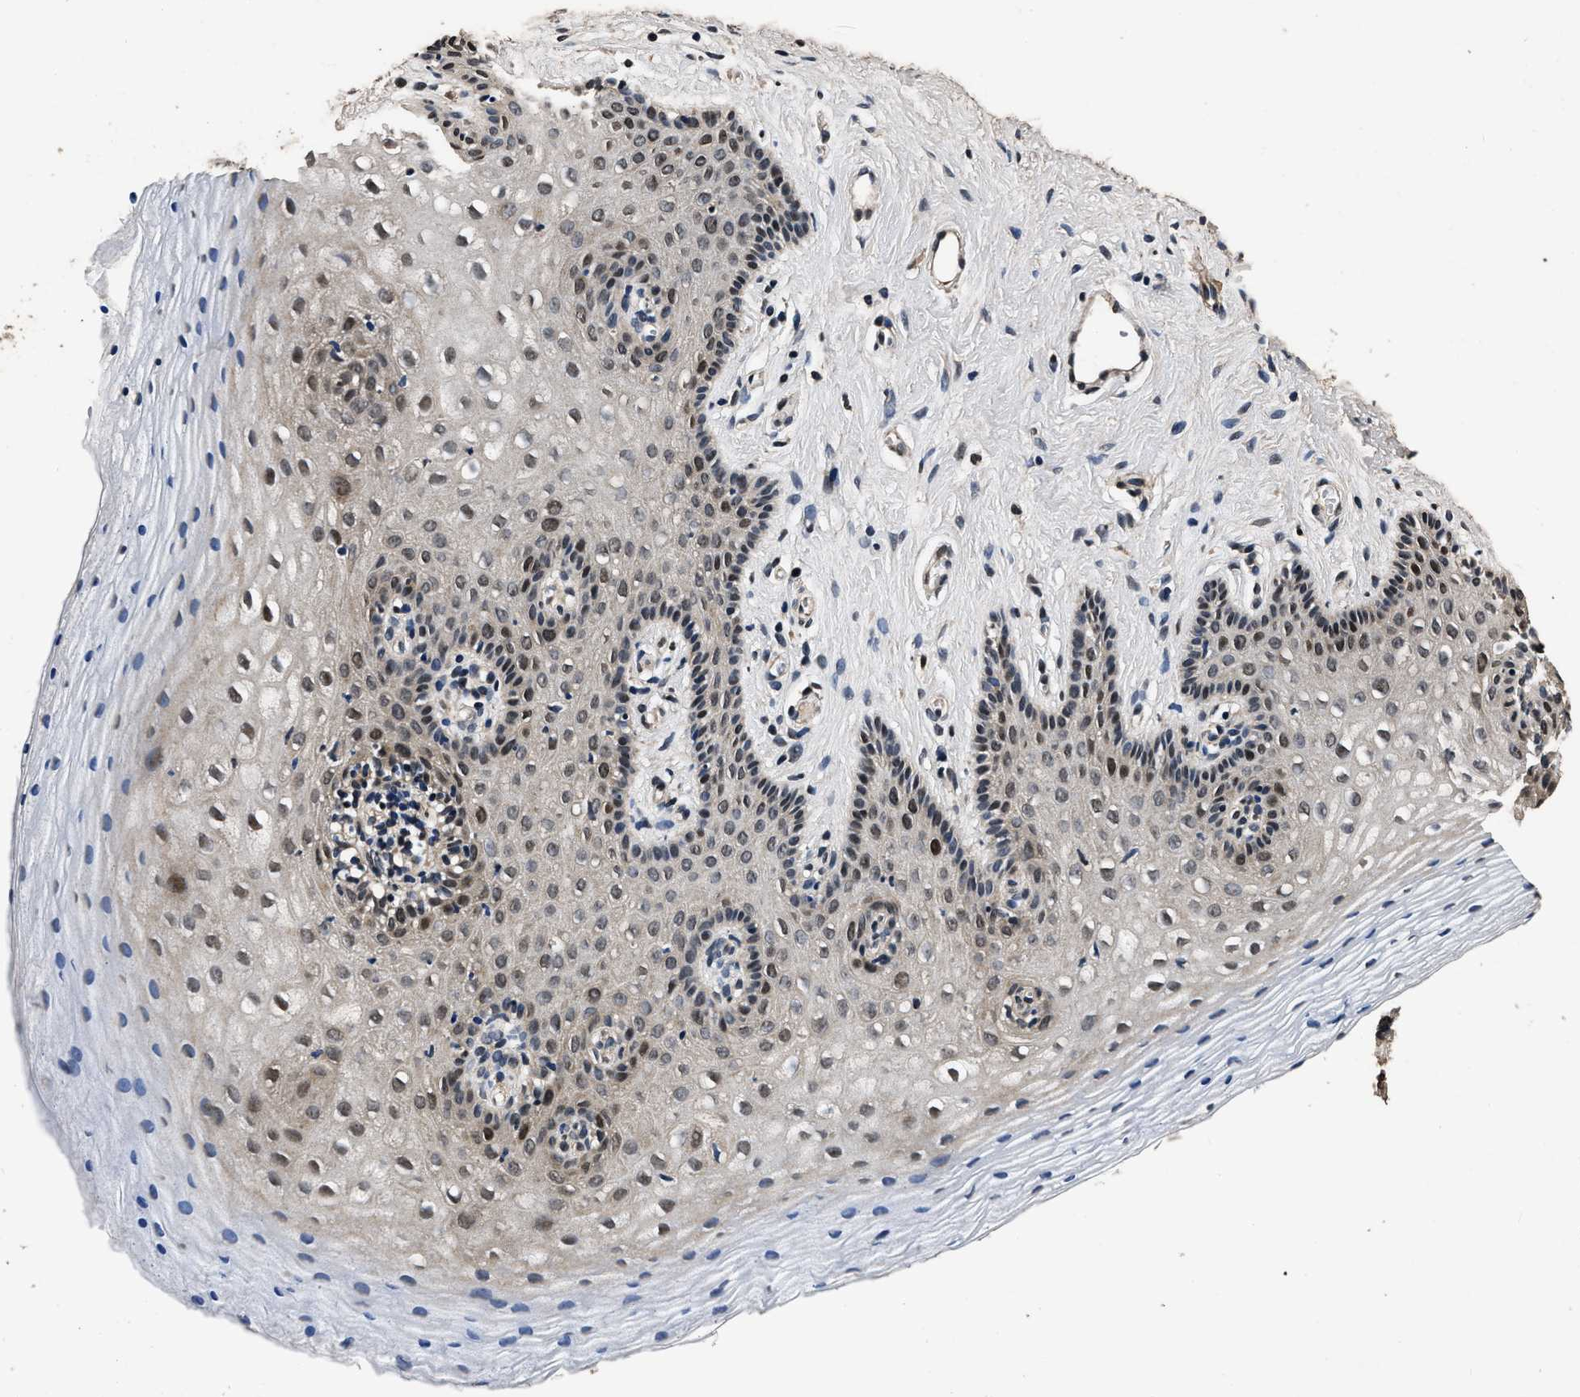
{"staining": {"intensity": "moderate", "quantity": ">75%", "location": "nuclear"}, "tissue": "vagina", "cell_type": "Squamous epithelial cells", "image_type": "normal", "snomed": [{"axis": "morphology", "description": "Normal tissue, NOS"}, {"axis": "topography", "description": "Vagina"}], "caption": "Vagina stained with DAB (3,3'-diaminobenzidine) immunohistochemistry exhibits medium levels of moderate nuclear positivity in approximately >75% of squamous epithelial cells.", "gene": "CSTF1", "patient": {"sex": "female", "age": 32}}